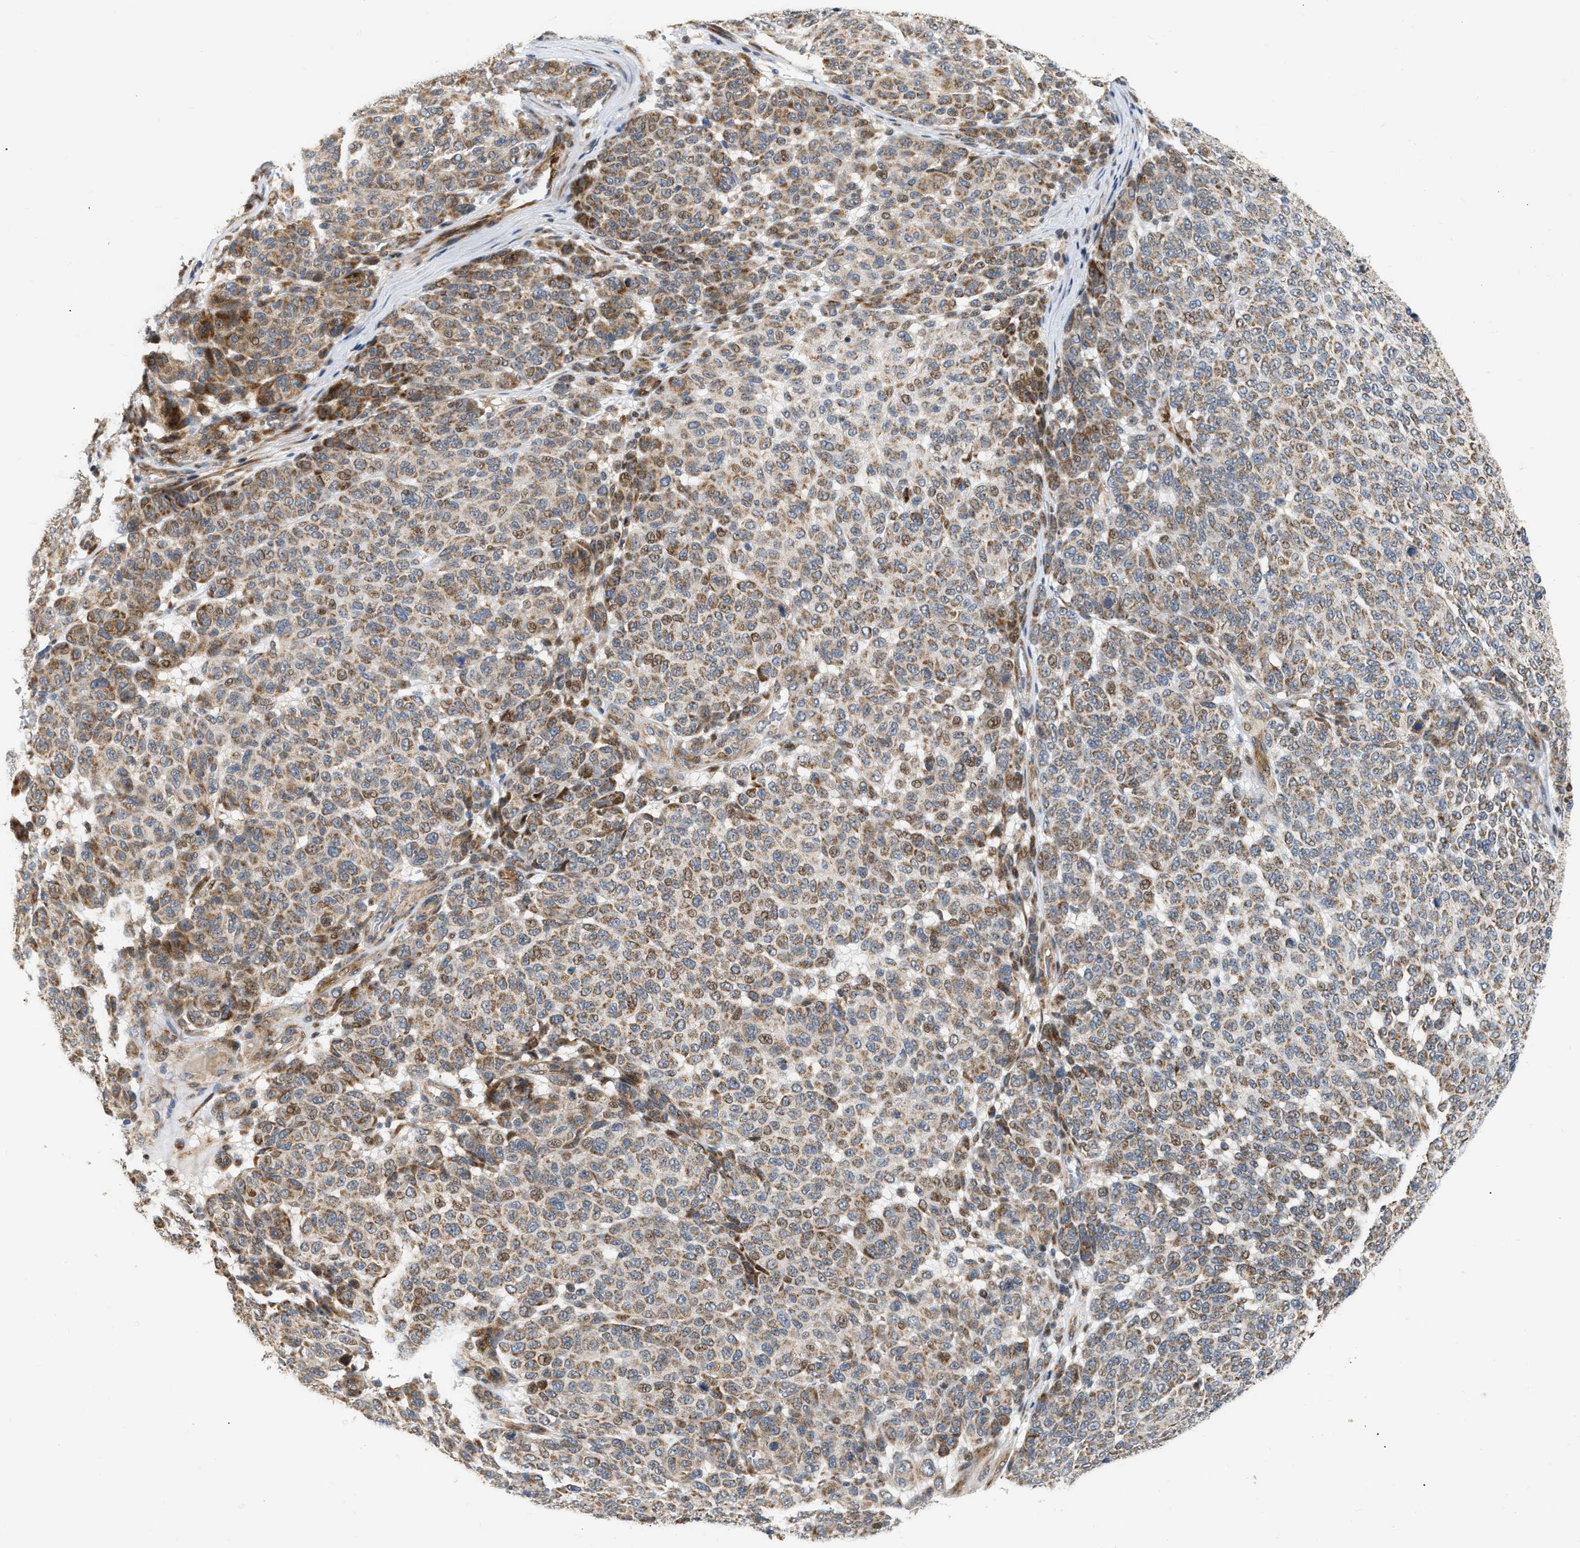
{"staining": {"intensity": "moderate", "quantity": ">75%", "location": "cytoplasmic/membranous"}, "tissue": "melanoma", "cell_type": "Tumor cells", "image_type": "cancer", "snomed": [{"axis": "morphology", "description": "Malignant melanoma, NOS"}, {"axis": "topography", "description": "Skin"}], "caption": "Moderate cytoplasmic/membranous positivity is present in about >75% of tumor cells in malignant melanoma.", "gene": "DEPTOR", "patient": {"sex": "male", "age": 59}}